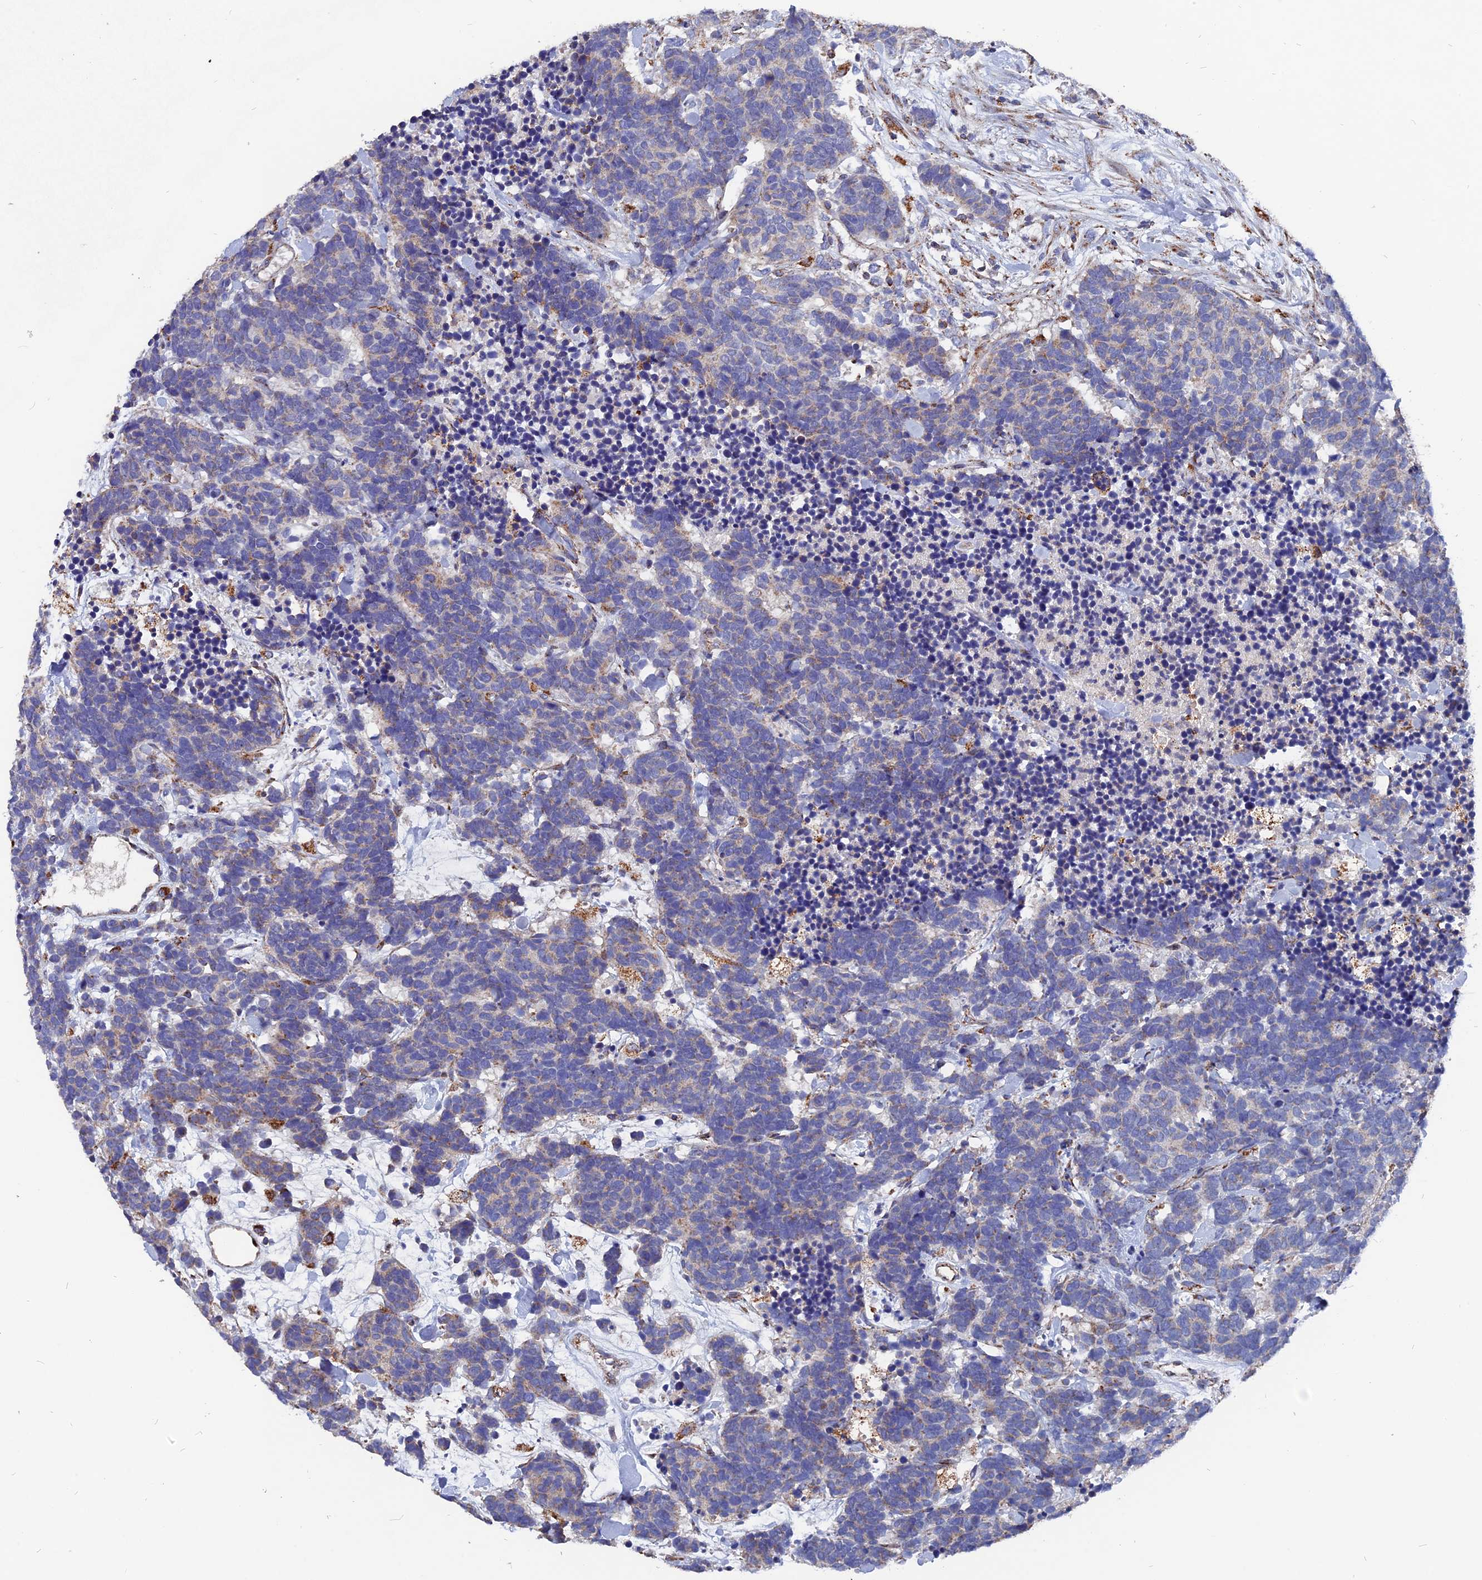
{"staining": {"intensity": "weak", "quantity": "<25%", "location": "cytoplasmic/membranous"}, "tissue": "carcinoid", "cell_type": "Tumor cells", "image_type": "cancer", "snomed": [{"axis": "morphology", "description": "Carcinoma, NOS"}, {"axis": "morphology", "description": "Carcinoid, malignant, NOS"}, {"axis": "topography", "description": "Prostate"}], "caption": "Tumor cells are negative for protein expression in human carcinoid.", "gene": "TGFA", "patient": {"sex": "male", "age": 57}}